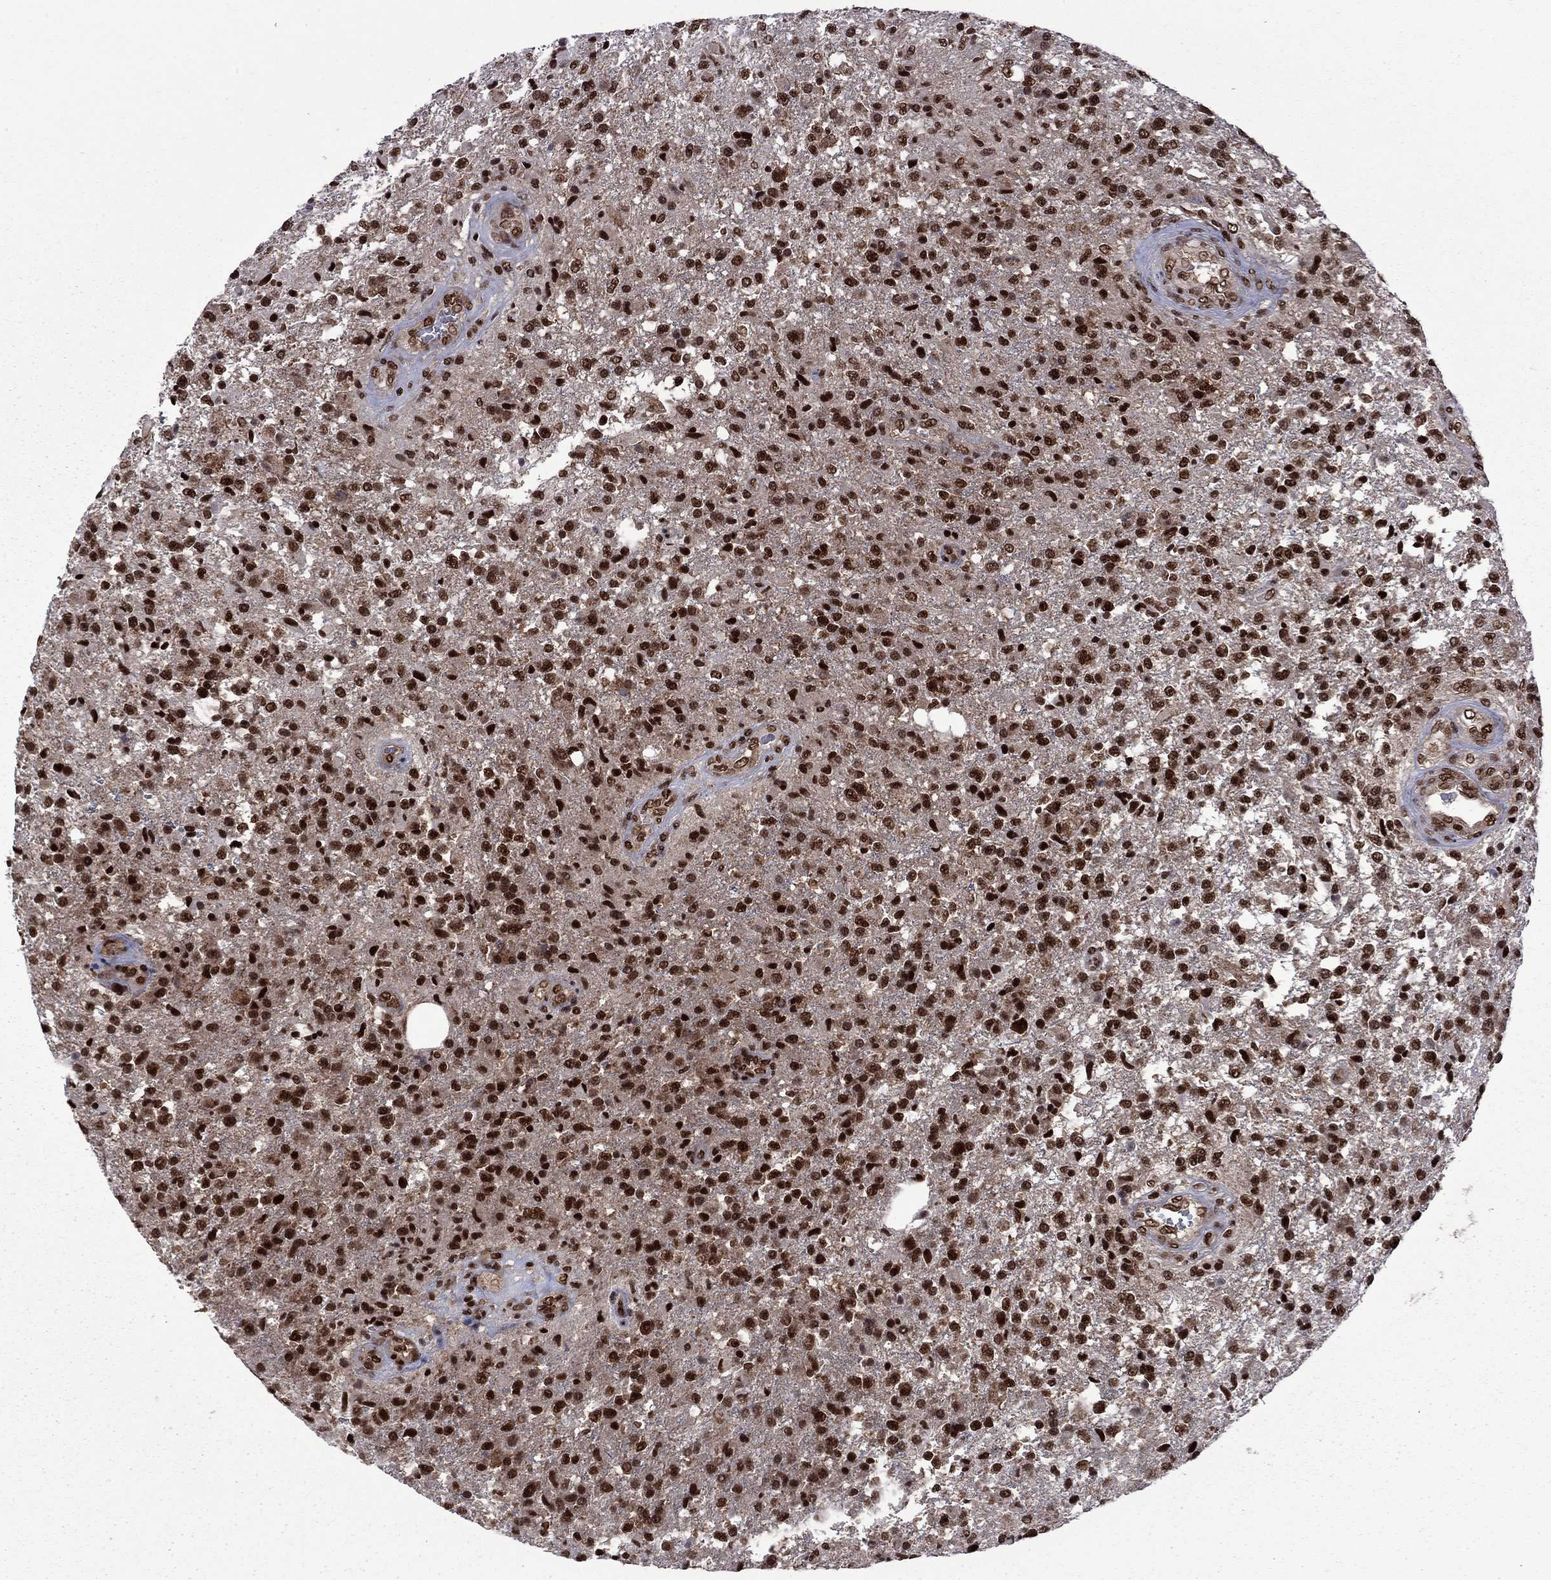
{"staining": {"intensity": "strong", "quantity": ">75%", "location": "nuclear"}, "tissue": "glioma", "cell_type": "Tumor cells", "image_type": "cancer", "snomed": [{"axis": "morphology", "description": "Glioma, malignant, High grade"}, {"axis": "topography", "description": "Brain"}], "caption": "There is high levels of strong nuclear staining in tumor cells of malignant glioma (high-grade), as demonstrated by immunohistochemical staining (brown color).", "gene": "MED25", "patient": {"sex": "male", "age": 56}}